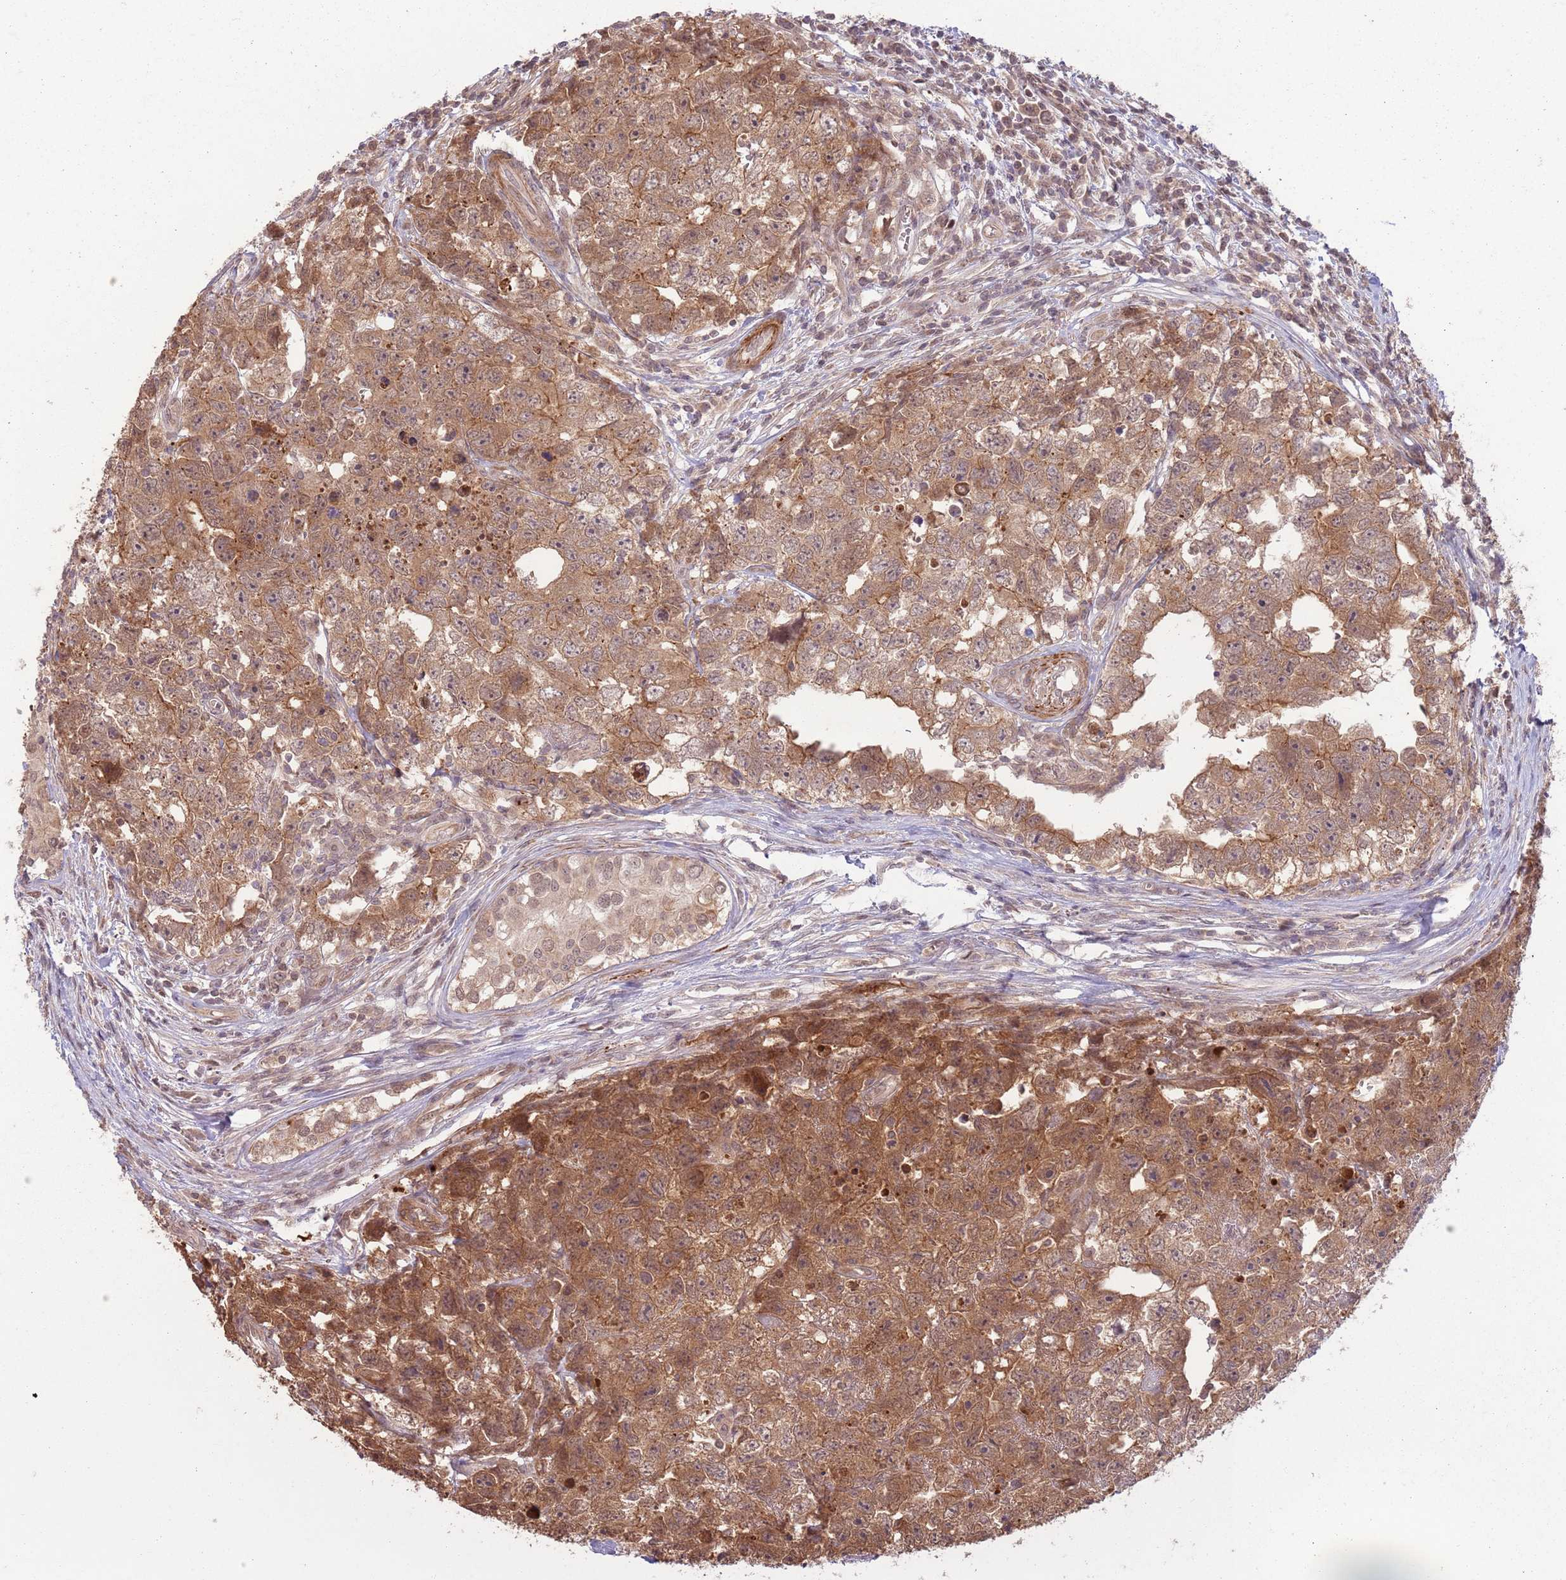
{"staining": {"intensity": "moderate", "quantity": ">75%", "location": "cytoplasmic/membranous,nuclear"}, "tissue": "testis cancer", "cell_type": "Tumor cells", "image_type": "cancer", "snomed": [{"axis": "morphology", "description": "Carcinoma, Embryonal, NOS"}, {"axis": "topography", "description": "Testis"}], "caption": "Tumor cells demonstrate moderate cytoplasmic/membranous and nuclear positivity in approximately >75% of cells in testis embryonal carcinoma.", "gene": "CCDC154", "patient": {"sex": "male", "age": 22}}